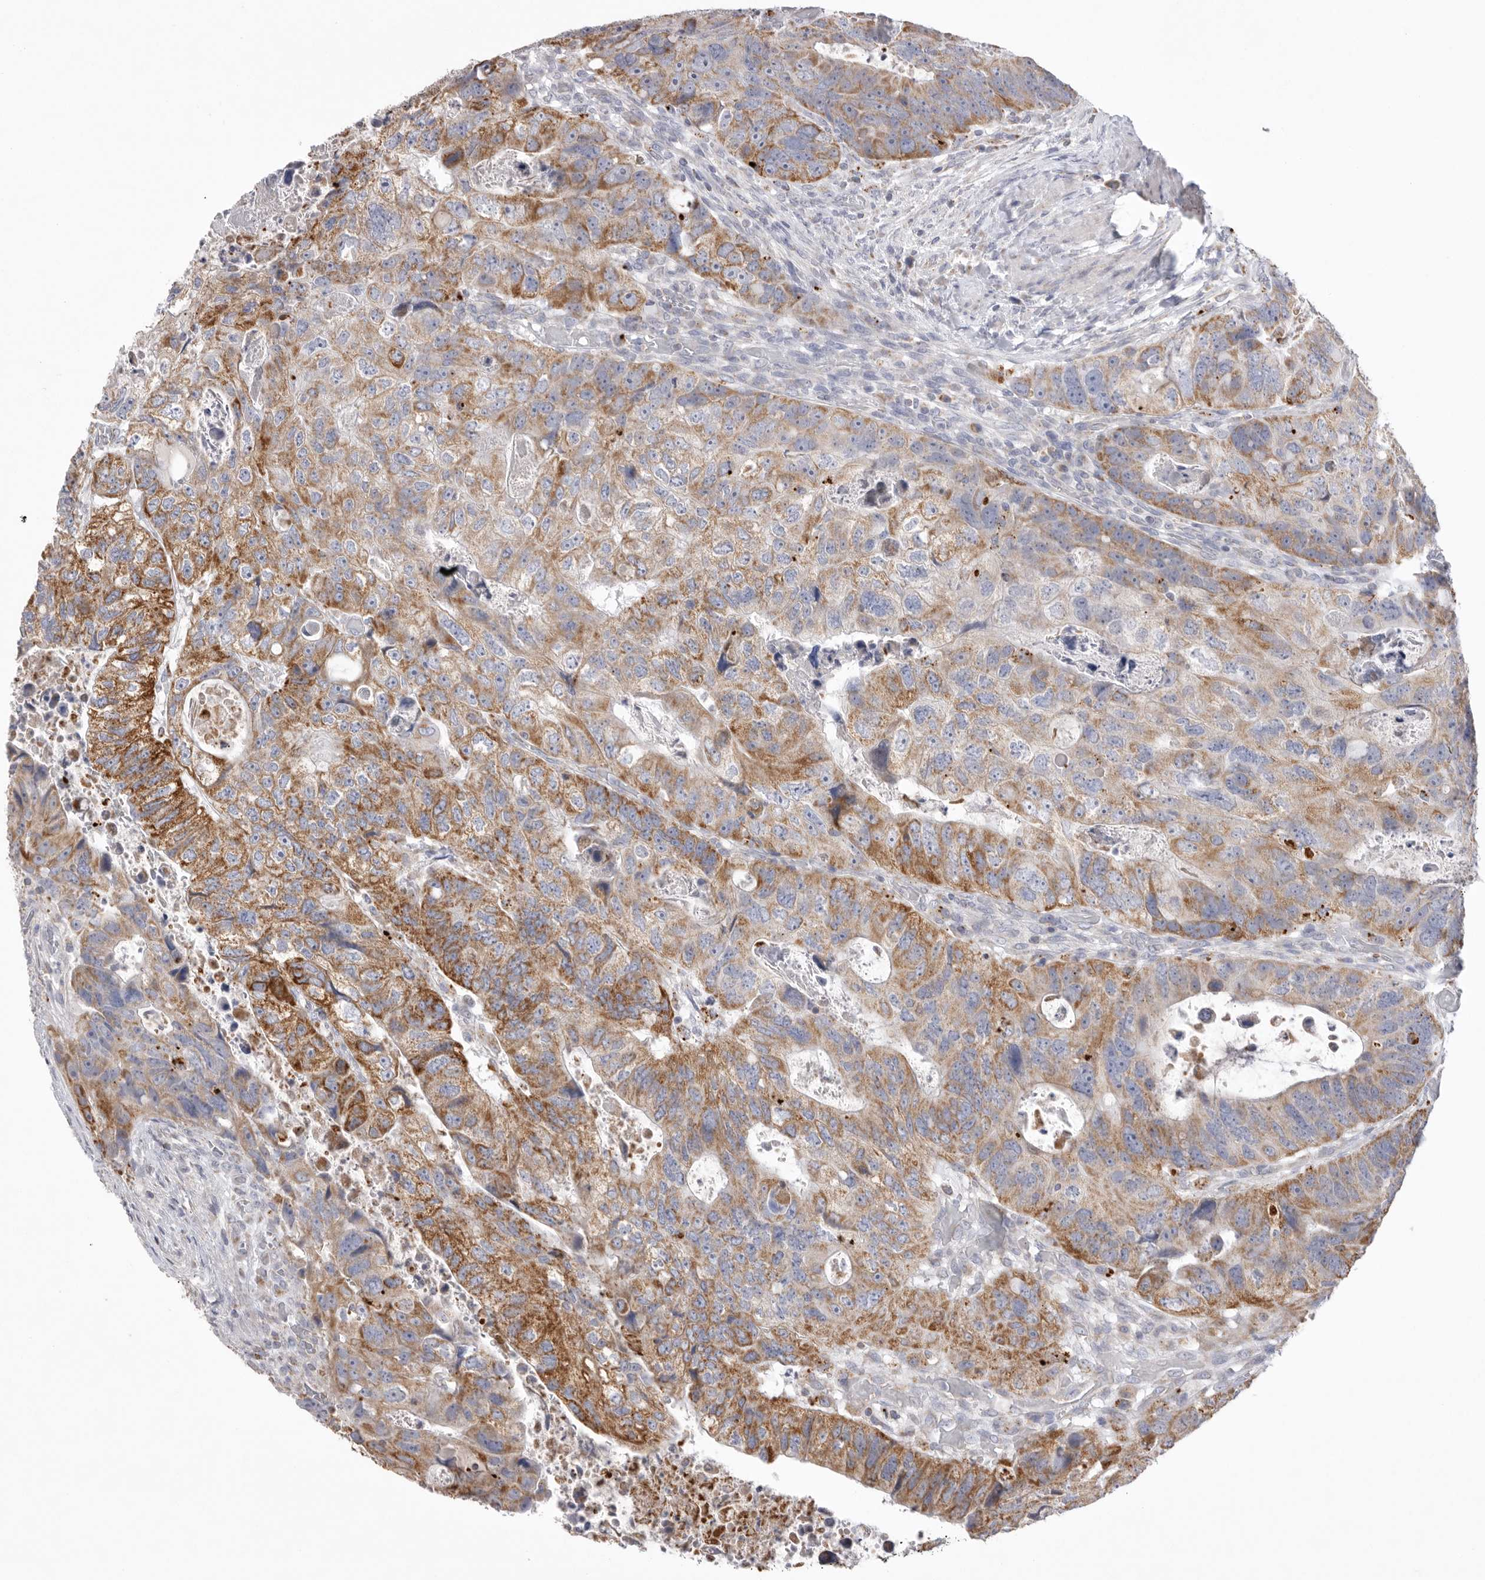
{"staining": {"intensity": "moderate", "quantity": ">75%", "location": "cytoplasmic/membranous"}, "tissue": "colorectal cancer", "cell_type": "Tumor cells", "image_type": "cancer", "snomed": [{"axis": "morphology", "description": "Adenocarcinoma, NOS"}, {"axis": "topography", "description": "Rectum"}], "caption": "Human adenocarcinoma (colorectal) stained with a protein marker displays moderate staining in tumor cells.", "gene": "VDAC3", "patient": {"sex": "male", "age": 59}}